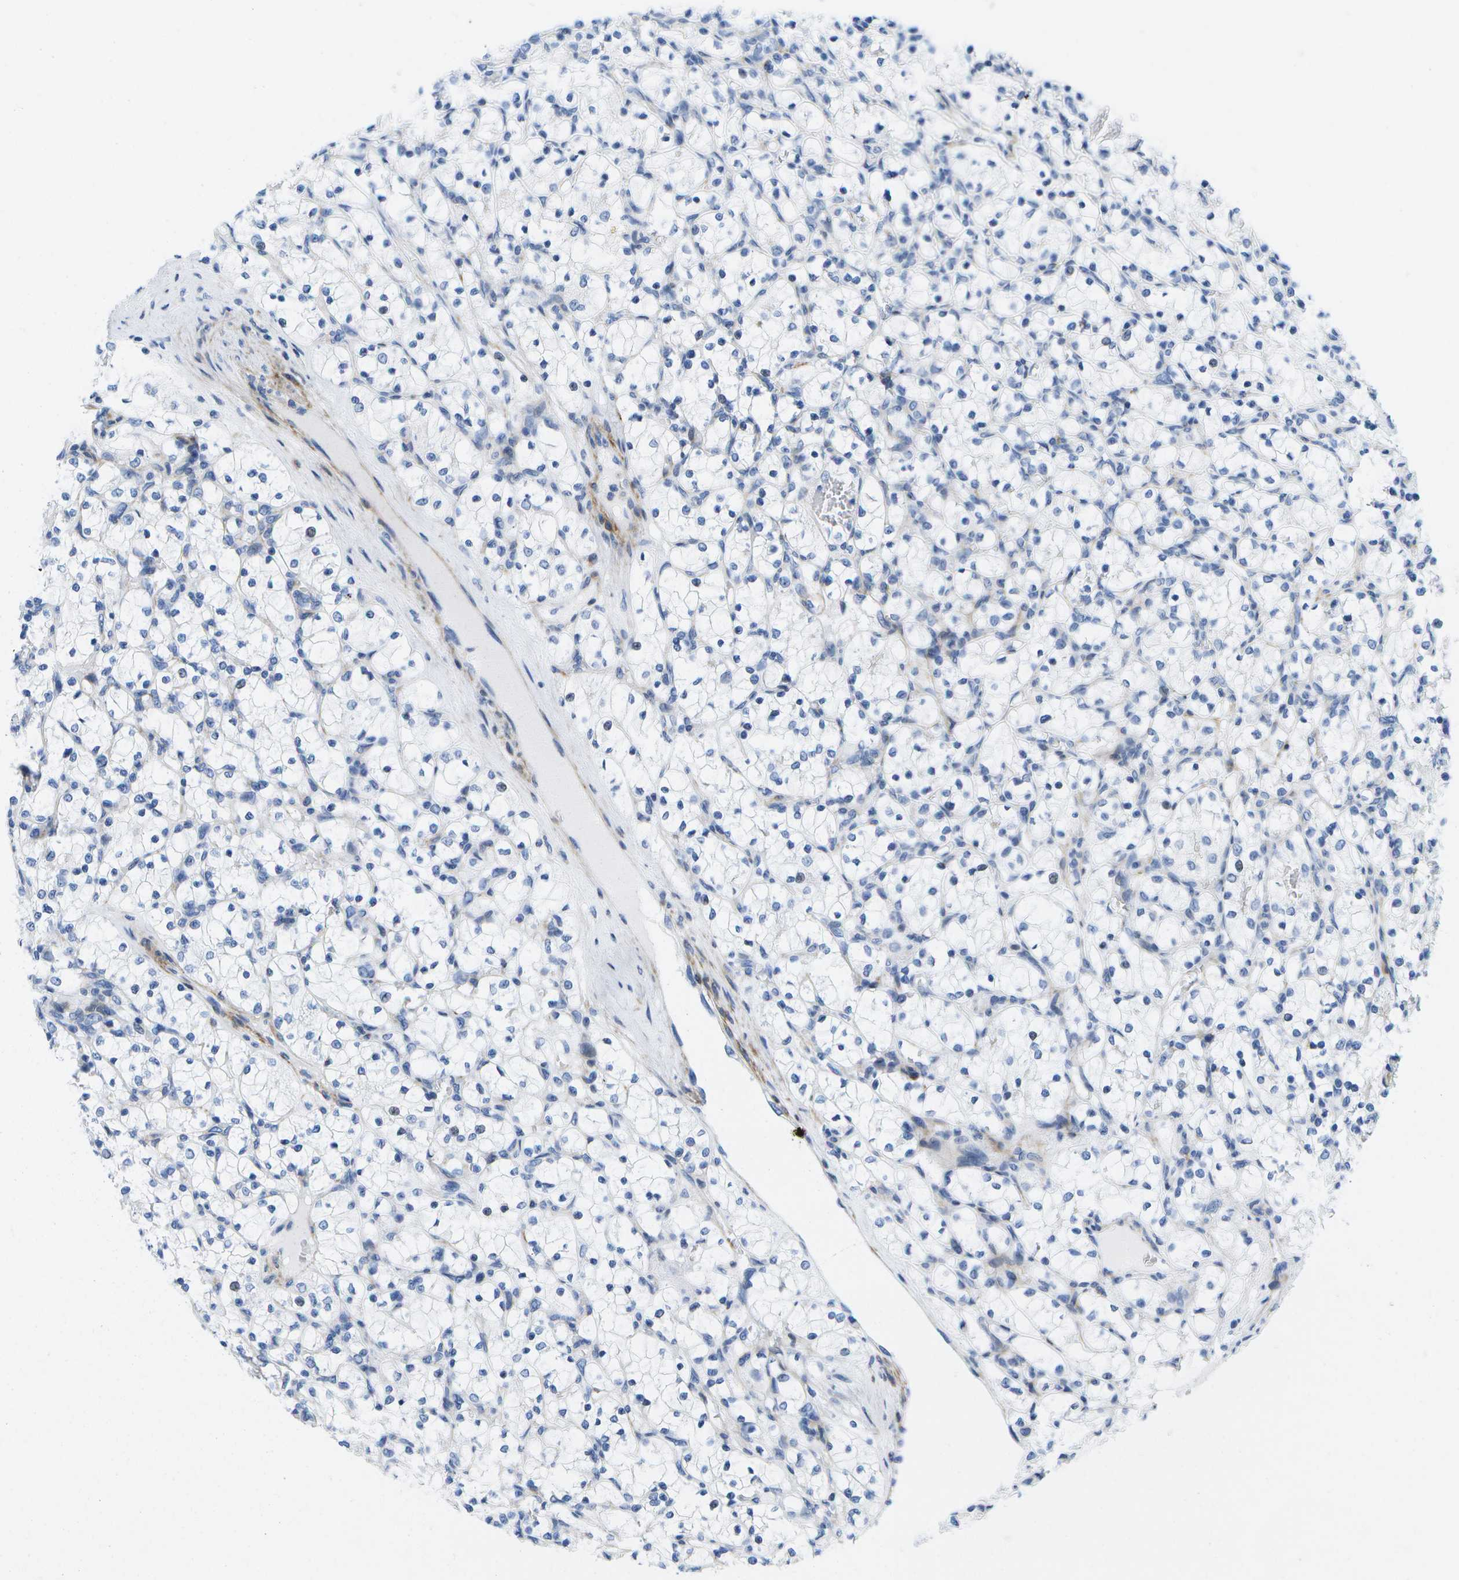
{"staining": {"intensity": "negative", "quantity": "none", "location": "none"}, "tissue": "renal cancer", "cell_type": "Tumor cells", "image_type": "cancer", "snomed": [{"axis": "morphology", "description": "Adenocarcinoma, NOS"}, {"axis": "topography", "description": "Kidney"}], "caption": "Image shows no significant protein positivity in tumor cells of renal cancer (adenocarcinoma). (DAB IHC, high magnification).", "gene": "ADGRG6", "patient": {"sex": "female", "age": 69}}